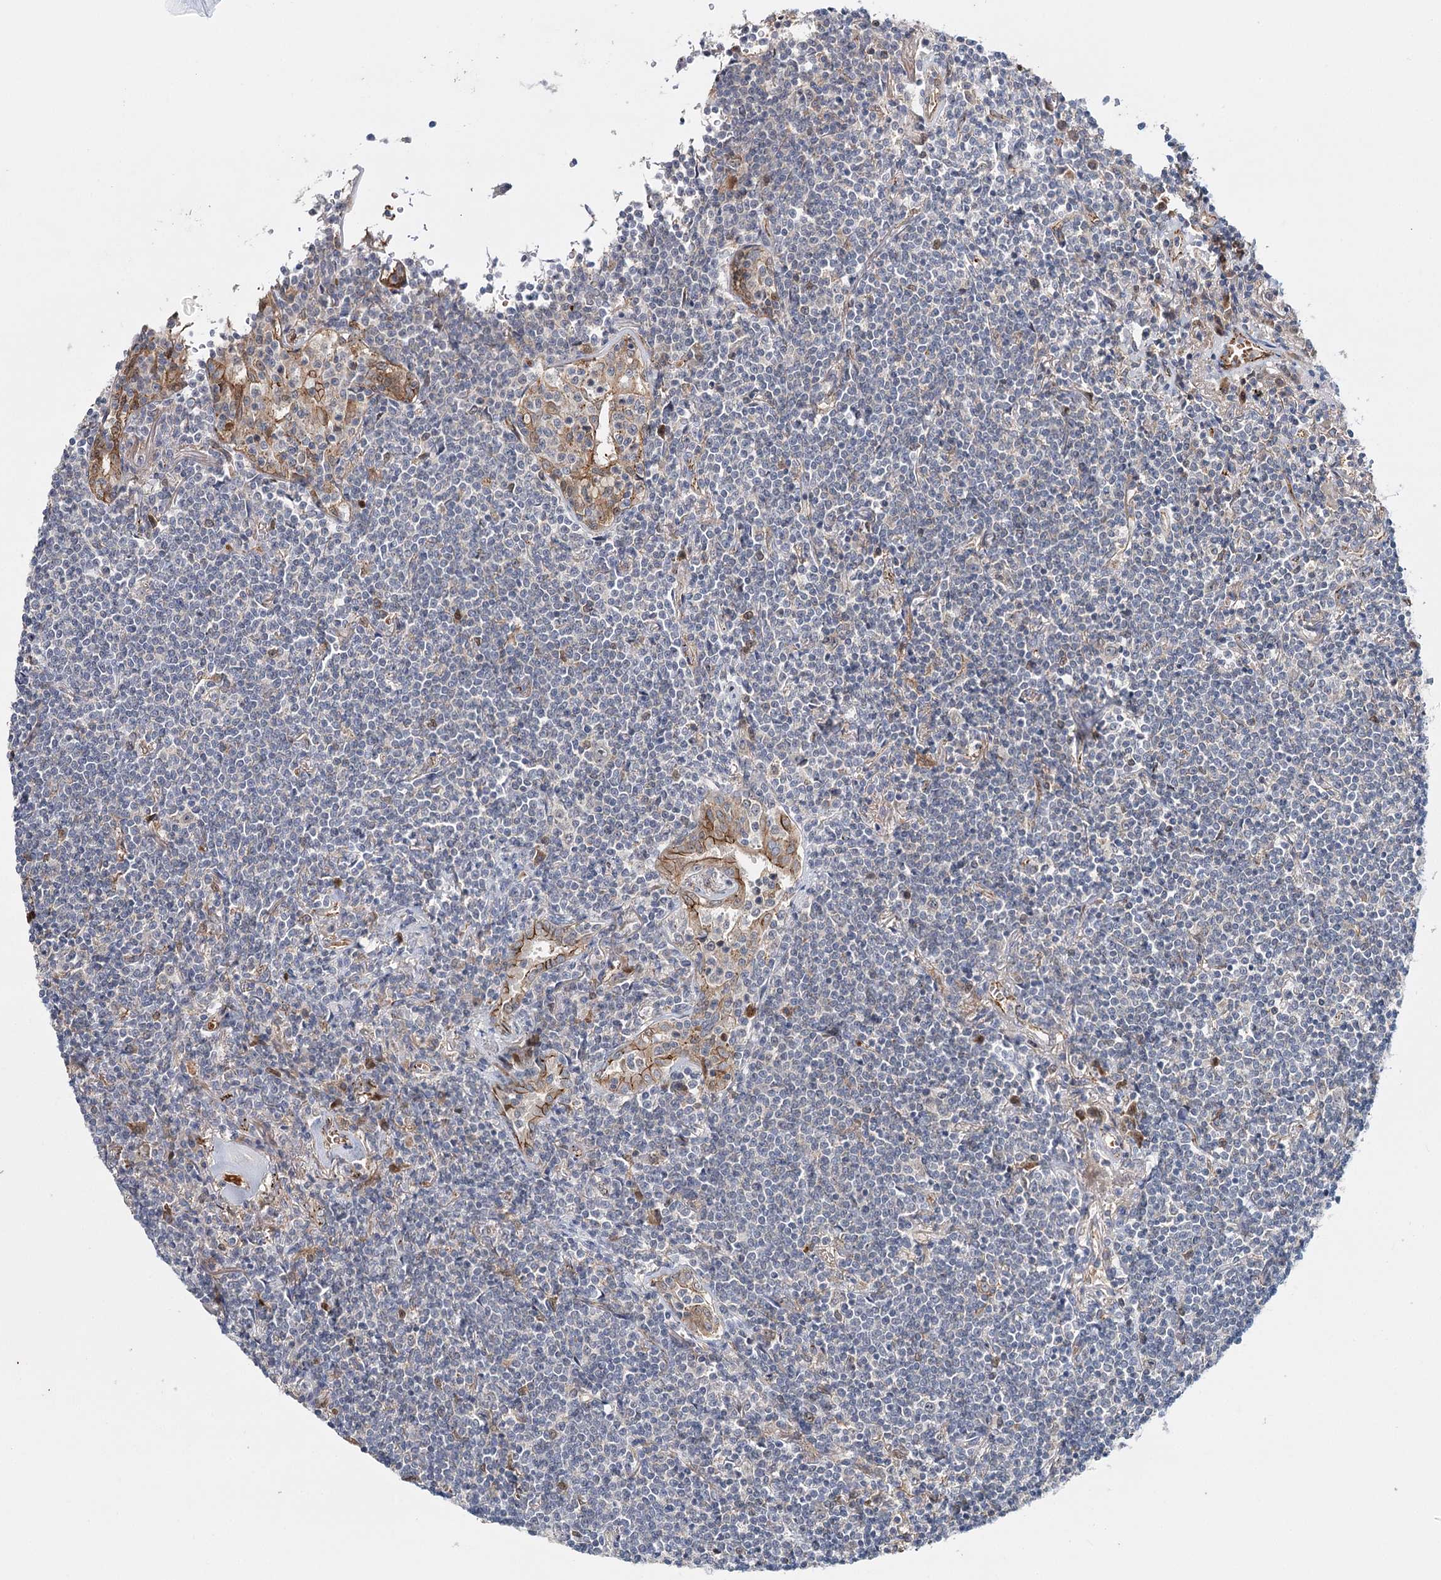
{"staining": {"intensity": "negative", "quantity": "none", "location": "none"}, "tissue": "lymphoma", "cell_type": "Tumor cells", "image_type": "cancer", "snomed": [{"axis": "morphology", "description": "Malignant lymphoma, non-Hodgkin's type, Low grade"}, {"axis": "topography", "description": "Lung"}], "caption": "IHC photomicrograph of neoplastic tissue: low-grade malignant lymphoma, non-Hodgkin's type stained with DAB (3,3'-diaminobenzidine) exhibits no significant protein staining in tumor cells.", "gene": "PKP4", "patient": {"sex": "female", "age": 71}}